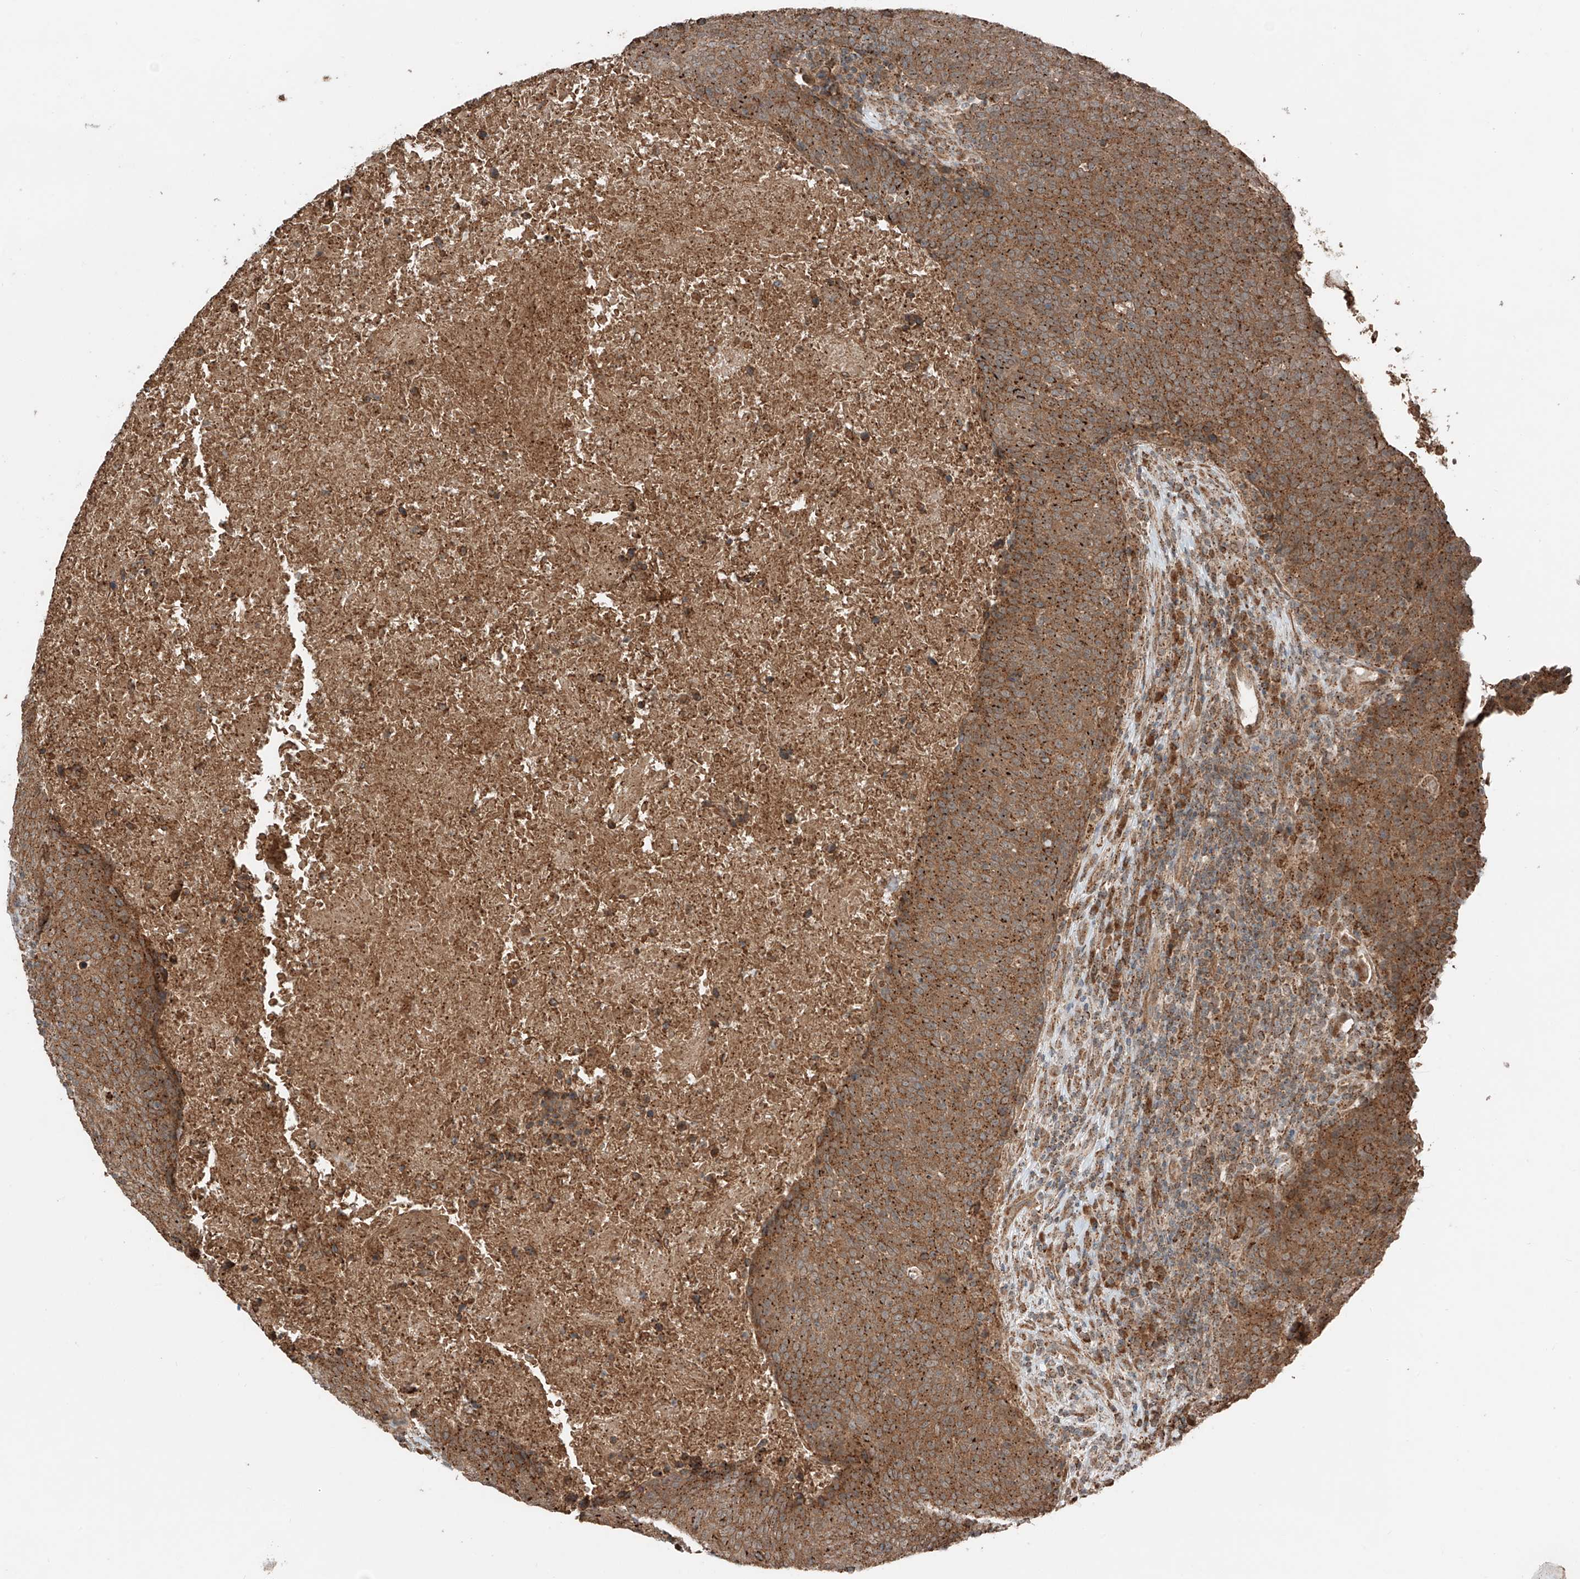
{"staining": {"intensity": "strong", "quantity": ">75%", "location": "cytoplasmic/membranous"}, "tissue": "head and neck cancer", "cell_type": "Tumor cells", "image_type": "cancer", "snomed": [{"axis": "morphology", "description": "Squamous cell carcinoma, NOS"}, {"axis": "morphology", "description": "Squamous cell carcinoma, metastatic, NOS"}, {"axis": "topography", "description": "Lymph node"}, {"axis": "topography", "description": "Head-Neck"}], "caption": "This histopathology image displays immunohistochemistry staining of human head and neck squamous cell carcinoma, with high strong cytoplasmic/membranous positivity in approximately >75% of tumor cells.", "gene": "CEP162", "patient": {"sex": "male", "age": 62}}